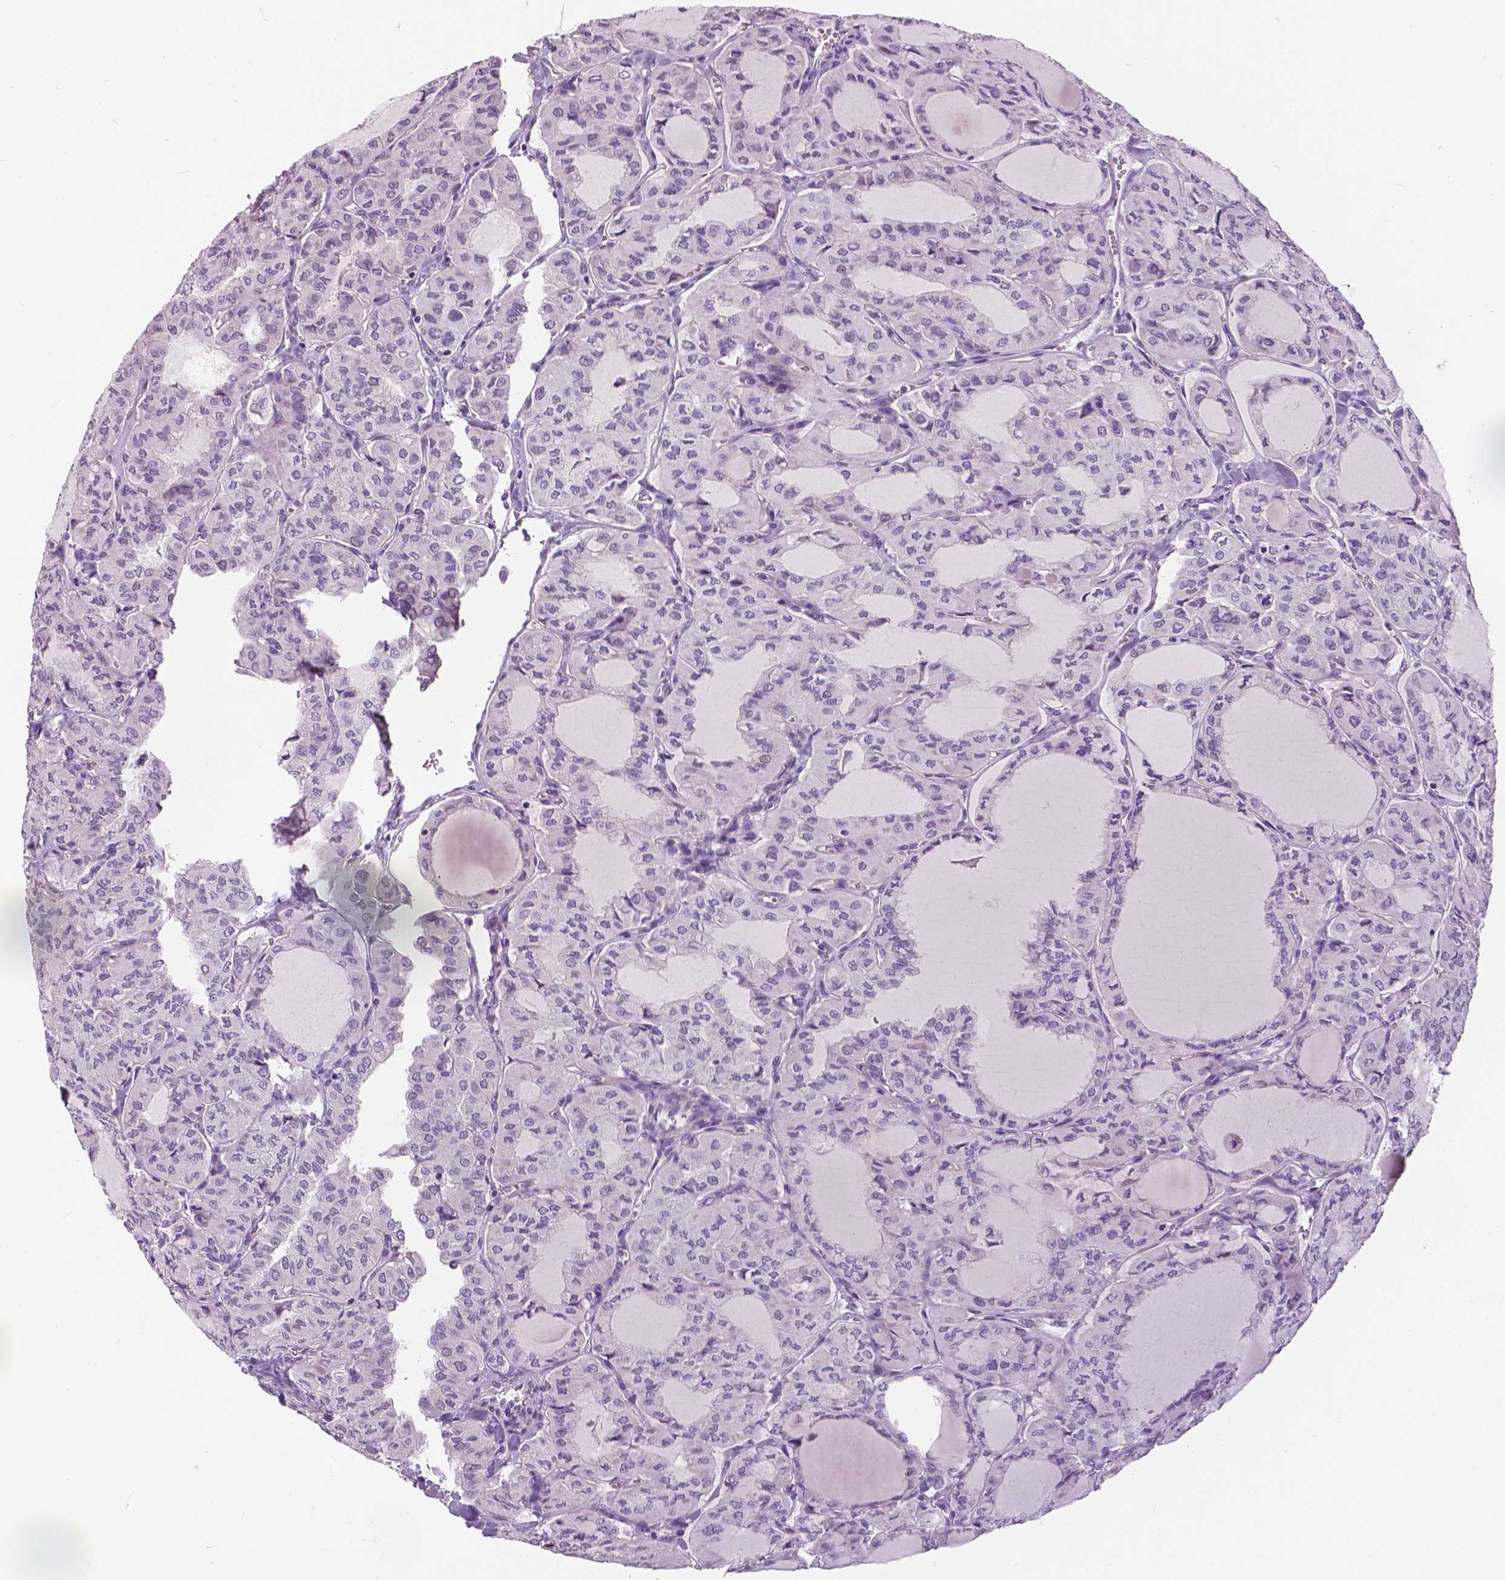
{"staining": {"intensity": "negative", "quantity": "none", "location": "none"}, "tissue": "thyroid cancer", "cell_type": "Tumor cells", "image_type": "cancer", "snomed": [{"axis": "morphology", "description": "Papillary adenocarcinoma, NOS"}, {"axis": "topography", "description": "Thyroid gland"}], "caption": "Thyroid papillary adenocarcinoma was stained to show a protein in brown. There is no significant staining in tumor cells.", "gene": "GRIN2A", "patient": {"sex": "male", "age": 20}}